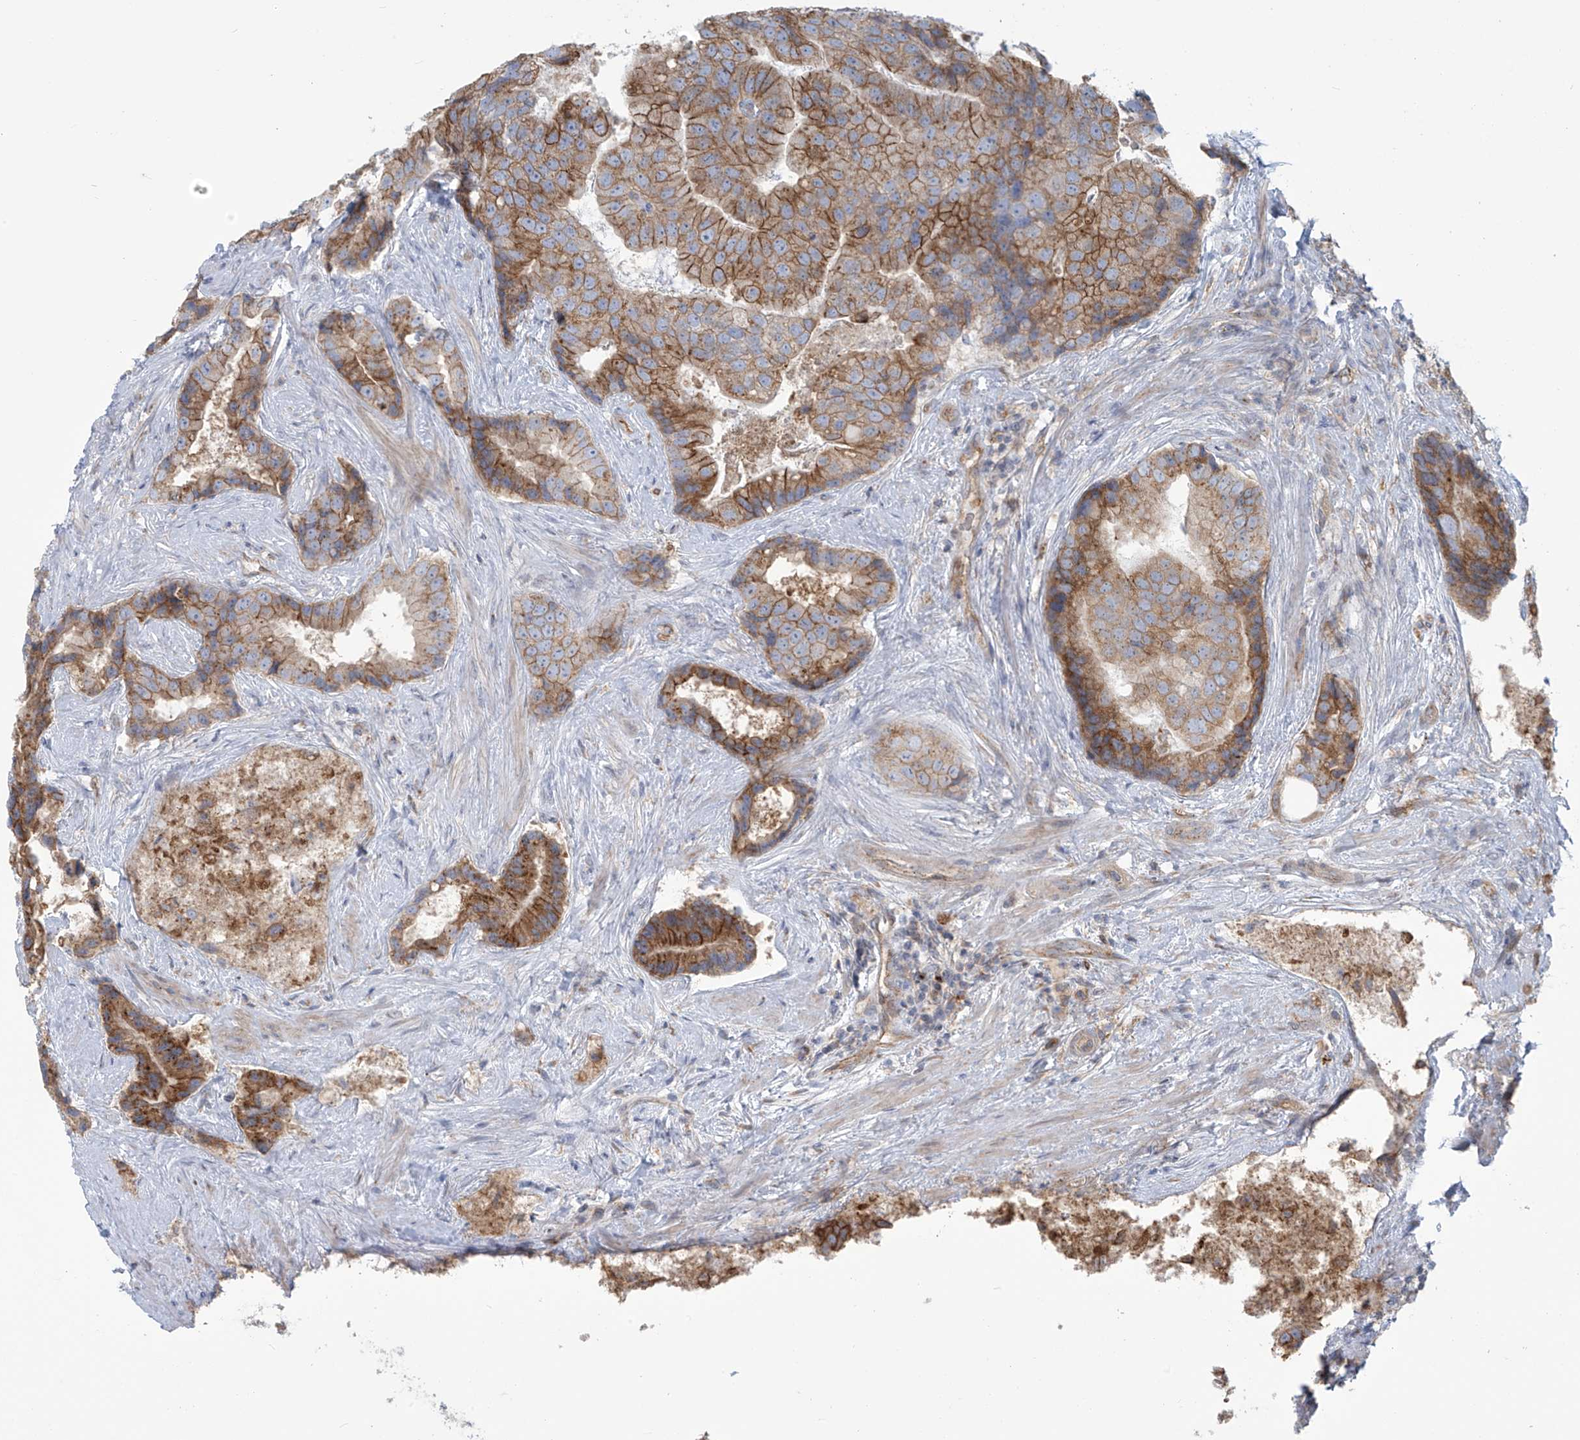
{"staining": {"intensity": "moderate", "quantity": ">75%", "location": "cytoplasmic/membranous"}, "tissue": "prostate cancer", "cell_type": "Tumor cells", "image_type": "cancer", "snomed": [{"axis": "morphology", "description": "Adenocarcinoma, High grade"}, {"axis": "topography", "description": "Prostate"}], "caption": "IHC of adenocarcinoma (high-grade) (prostate) demonstrates medium levels of moderate cytoplasmic/membranous positivity in approximately >75% of tumor cells. (Stains: DAB (3,3'-diaminobenzidine) in brown, nuclei in blue, Microscopy: brightfield microscopy at high magnification).", "gene": "LZTS3", "patient": {"sex": "male", "age": 70}}